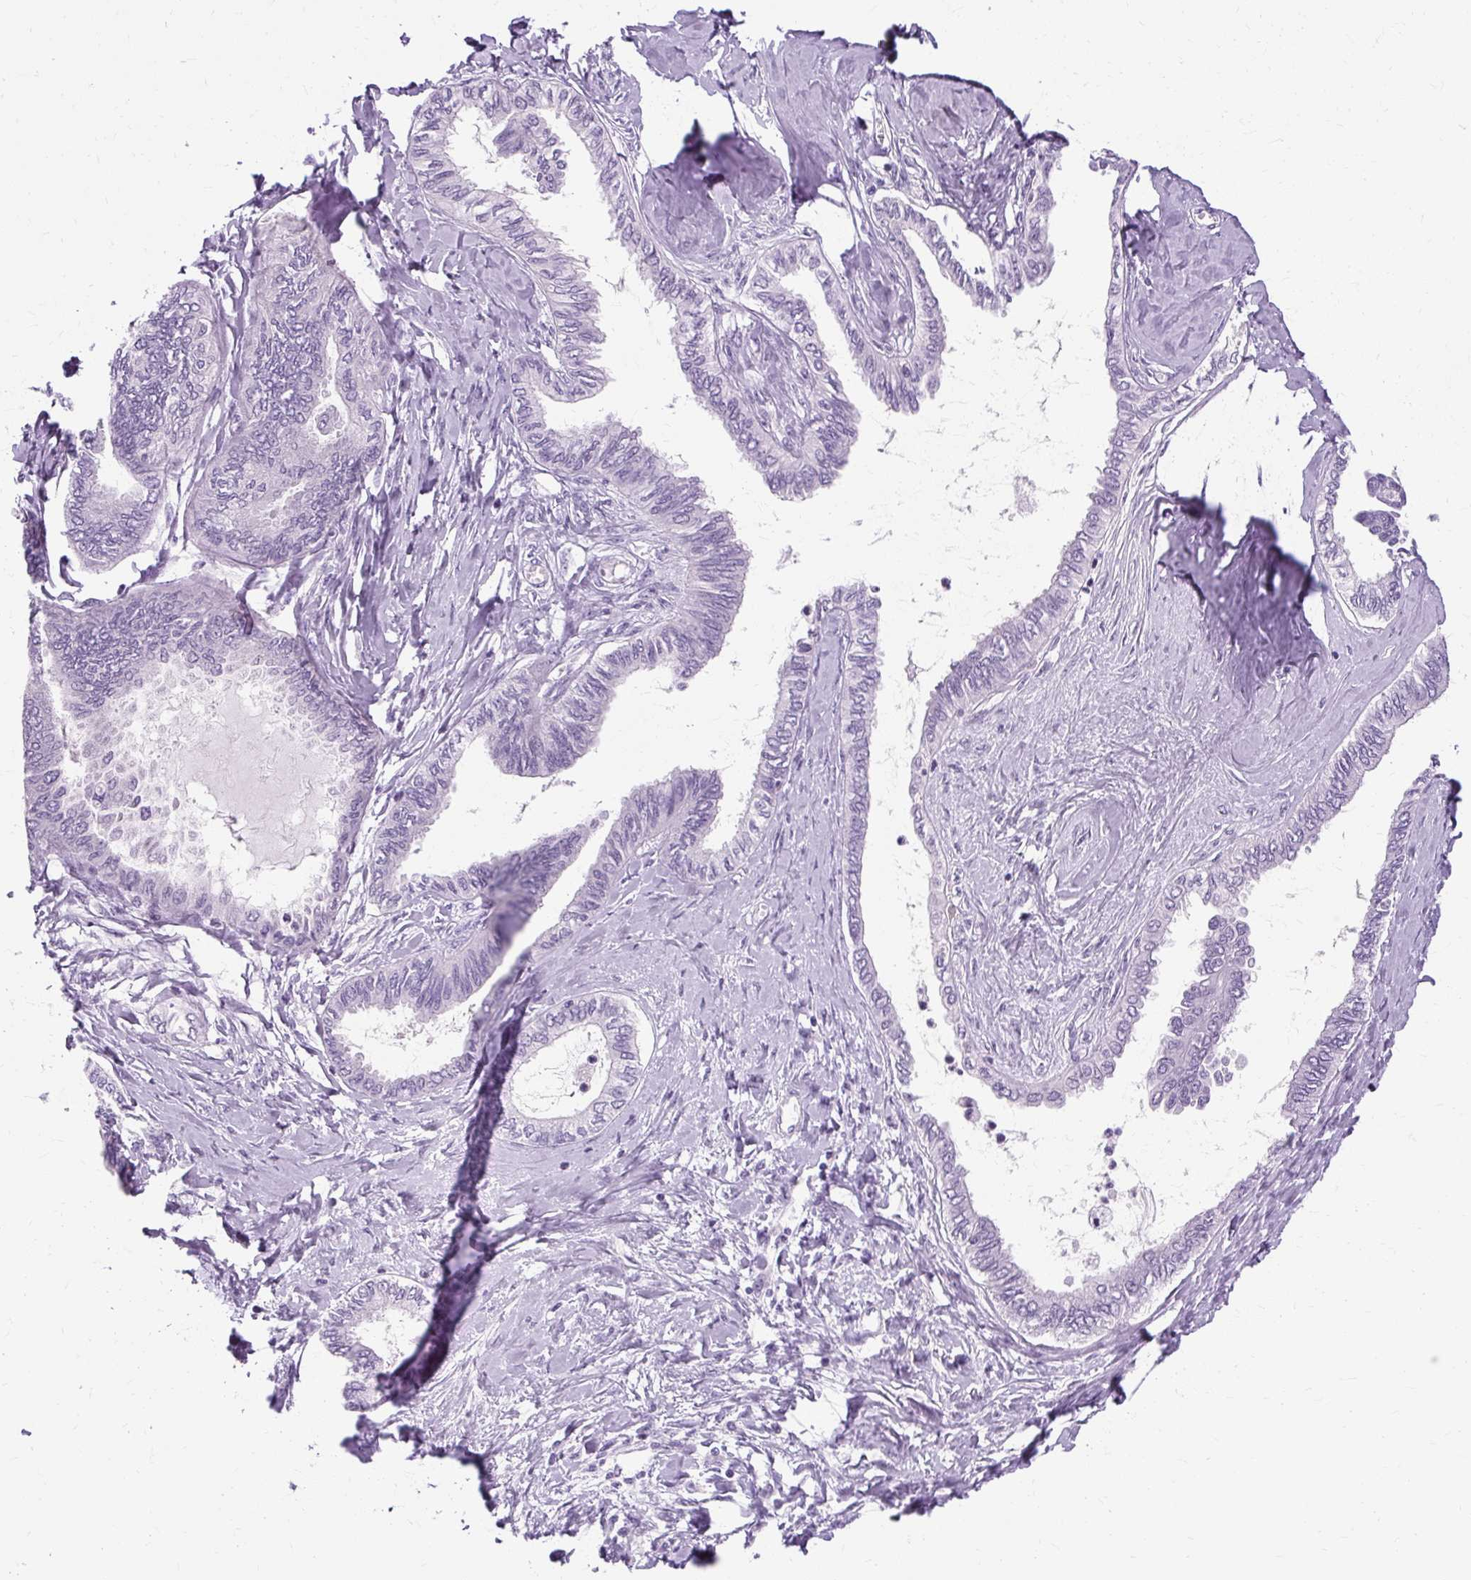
{"staining": {"intensity": "negative", "quantity": "none", "location": "none"}, "tissue": "ovarian cancer", "cell_type": "Tumor cells", "image_type": "cancer", "snomed": [{"axis": "morphology", "description": "Carcinoma, endometroid"}, {"axis": "topography", "description": "Ovary"}], "caption": "The immunohistochemistry (IHC) image has no significant staining in tumor cells of ovarian cancer tissue.", "gene": "RYBP", "patient": {"sex": "female", "age": 70}}